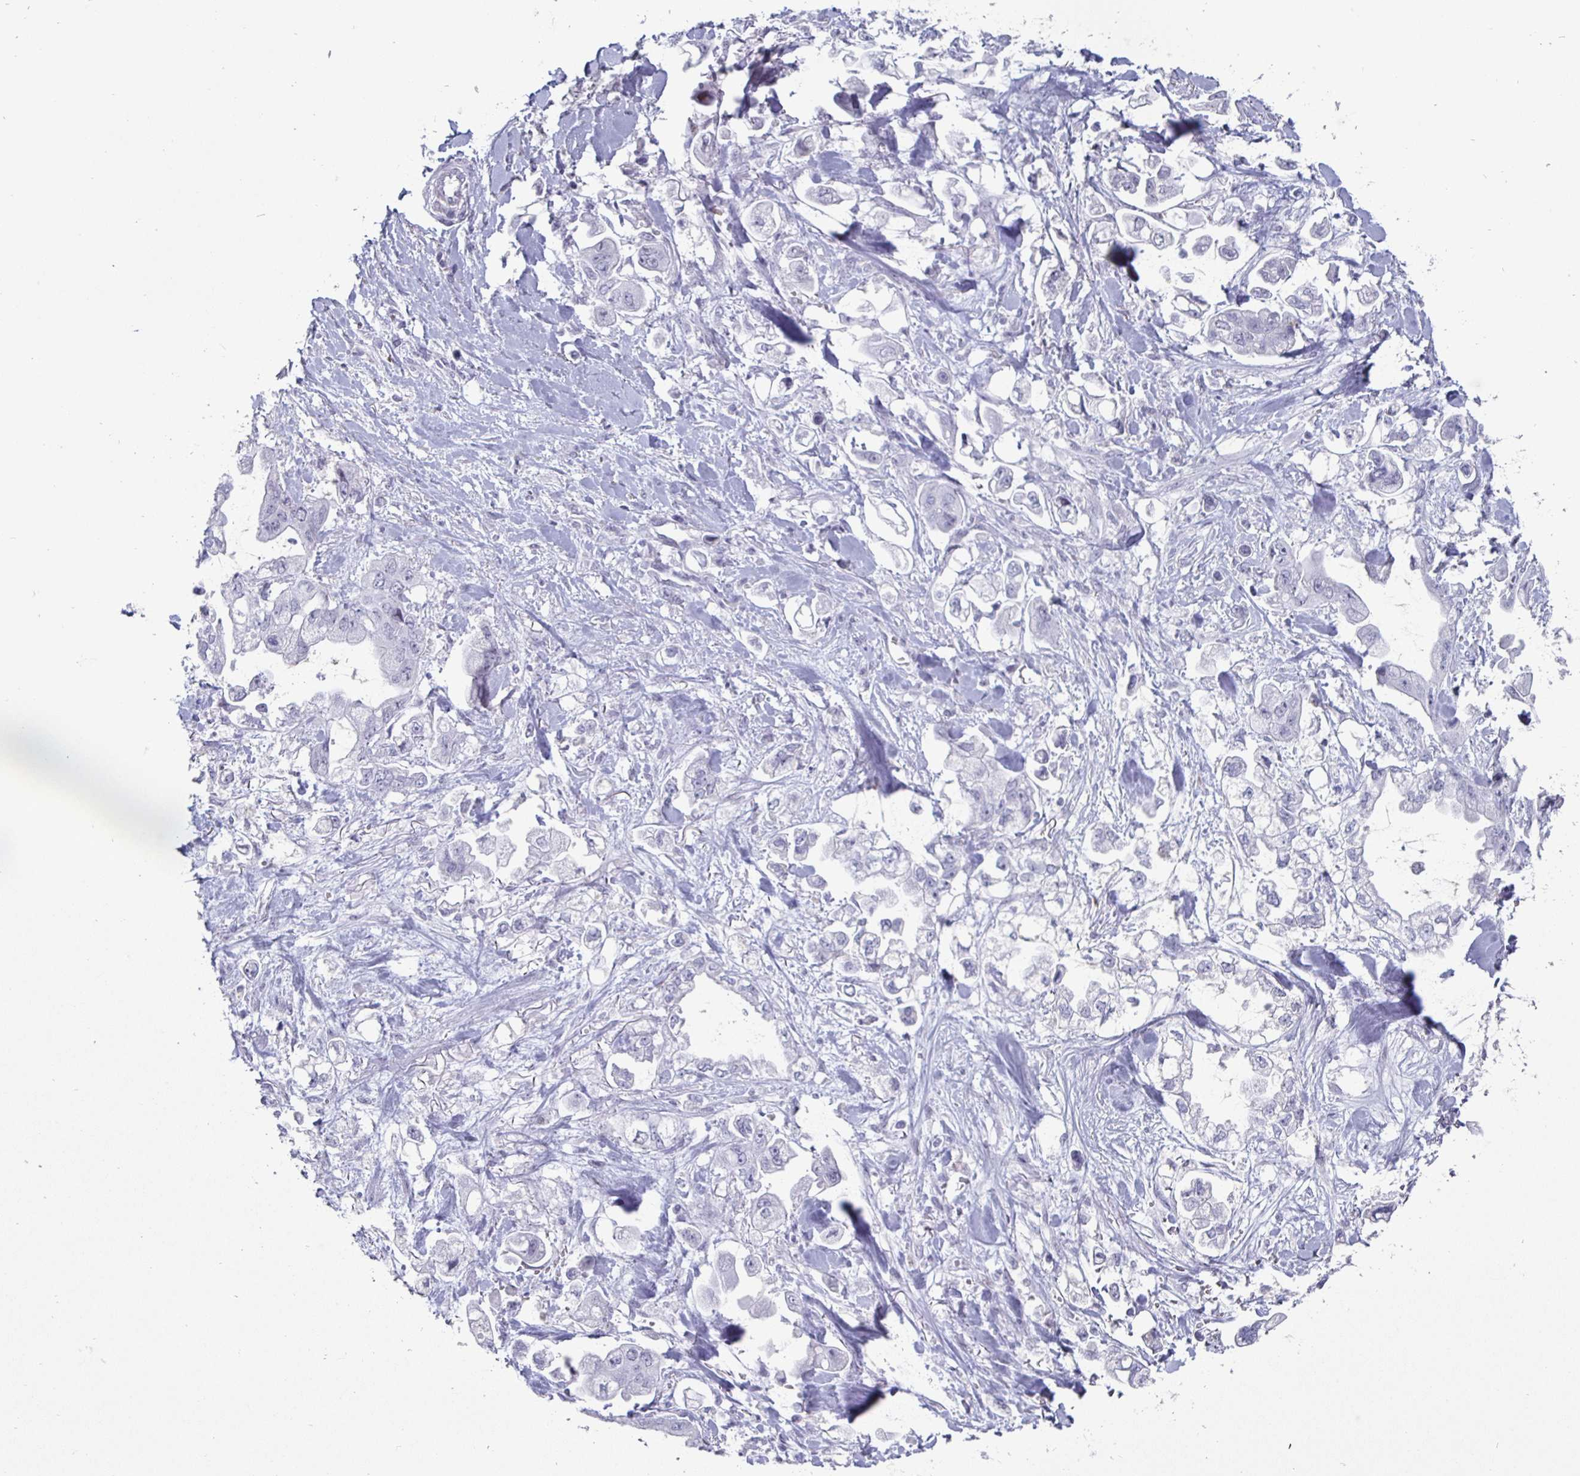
{"staining": {"intensity": "negative", "quantity": "none", "location": "none"}, "tissue": "stomach cancer", "cell_type": "Tumor cells", "image_type": "cancer", "snomed": [{"axis": "morphology", "description": "Adenocarcinoma, NOS"}, {"axis": "topography", "description": "Stomach"}], "caption": "Stomach cancer stained for a protein using immunohistochemistry displays no expression tumor cells.", "gene": "OOSP2", "patient": {"sex": "male", "age": 62}}